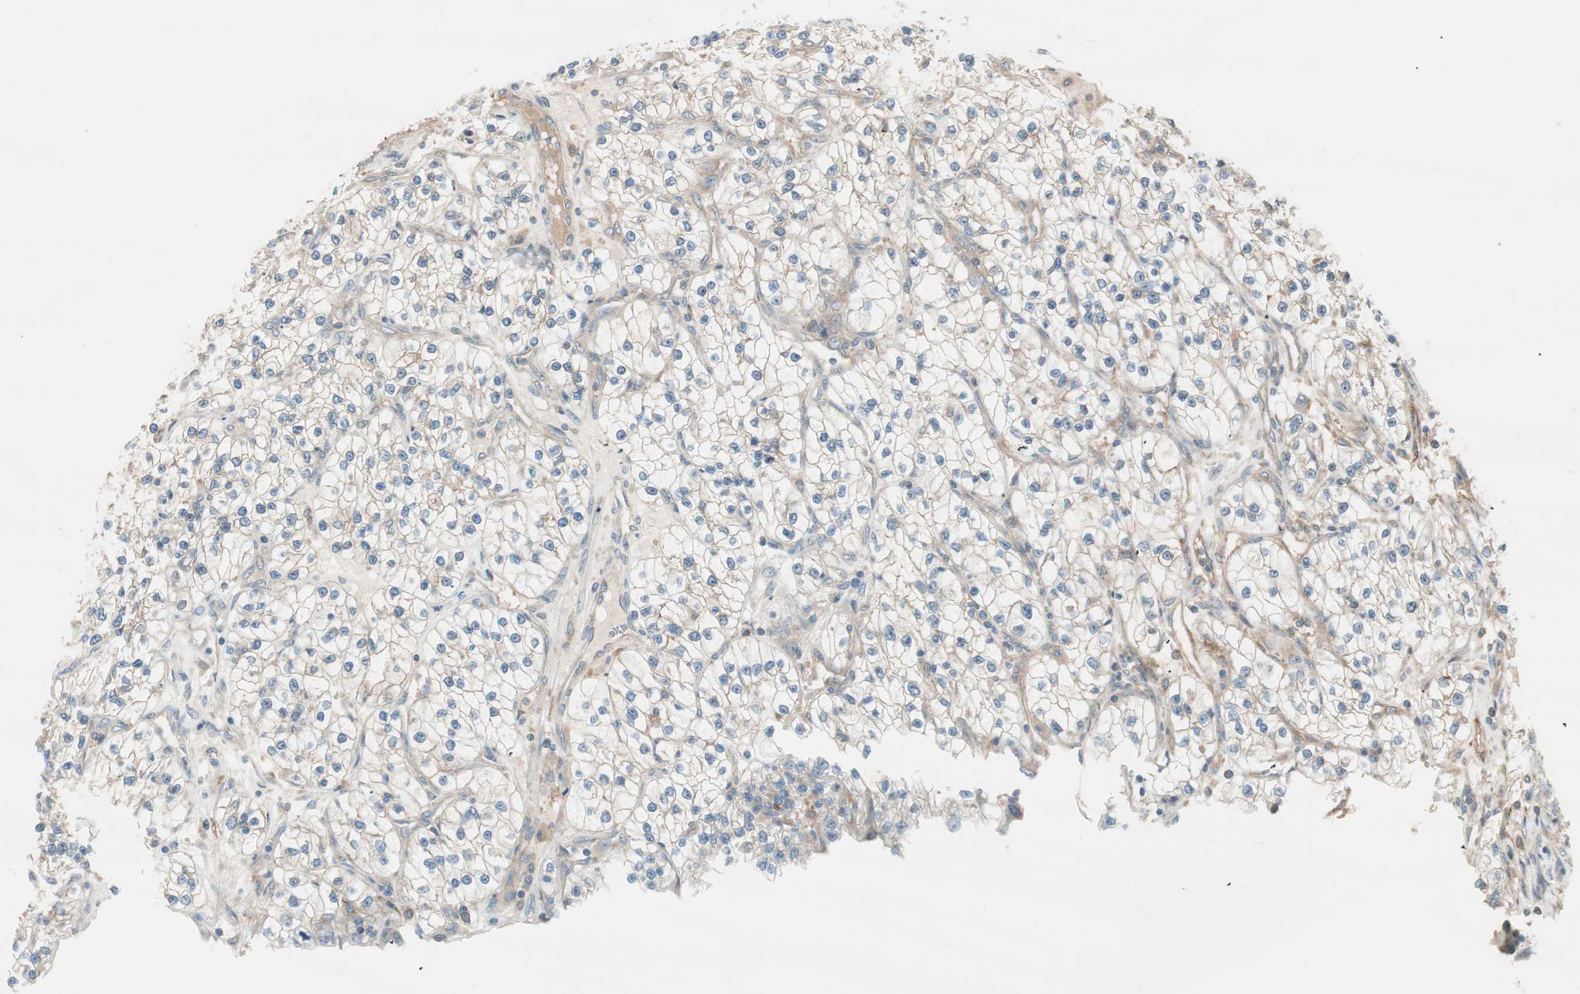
{"staining": {"intensity": "weak", "quantity": "25%-75%", "location": "cytoplasmic/membranous"}, "tissue": "renal cancer", "cell_type": "Tumor cells", "image_type": "cancer", "snomed": [{"axis": "morphology", "description": "Adenocarcinoma, NOS"}, {"axis": "topography", "description": "Kidney"}], "caption": "About 25%-75% of tumor cells in human renal cancer (adenocarcinoma) reveal weak cytoplasmic/membranous protein staining as visualized by brown immunohistochemical staining.", "gene": "GALT", "patient": {"sex": "female", "age": 57}}